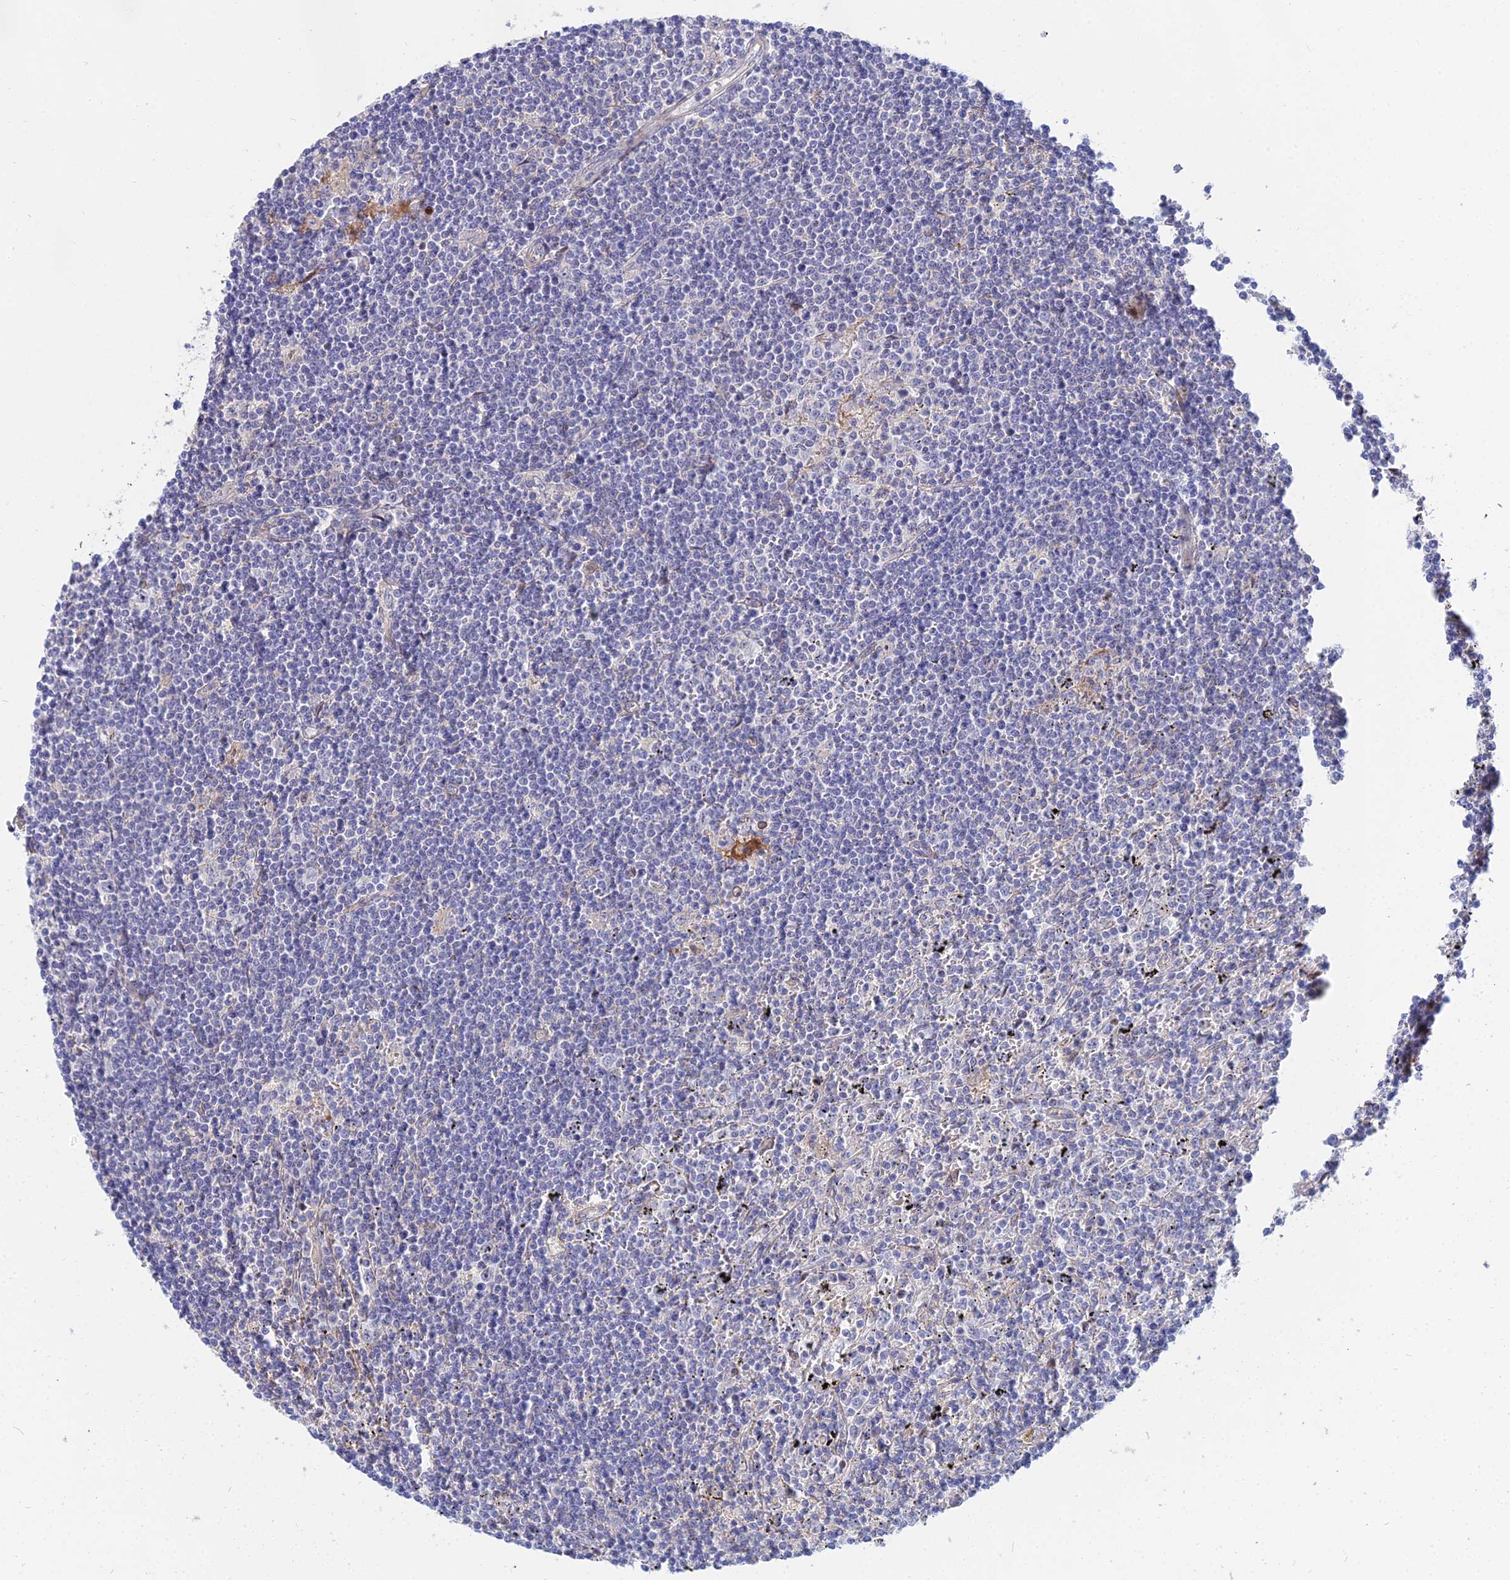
{"staining": {"intensity": "negative", "quantity": "none", "location": "none"}, "tissue": "lymphoma", "cell_type": "Tumor cells", "image_type": "cancer", "snomed": [{"axis": "morphology", "description": "Malignant lymphoma, non-Hodgkin's type, Low grade"}, {"axis": "topography", "description": "Spleen"}], "caption": "The micrograph demonstrates no significant expression in tumor cells of lymphoma. (Stains: DAB (3,3'-diaminobenzidine) immunohistochemistry with hematoxylin counter stain, Microscopy: brightfield microscopy at high magnification).", "gene": "TRIM43B", "patient": {"sex": "male", "age": 76}}